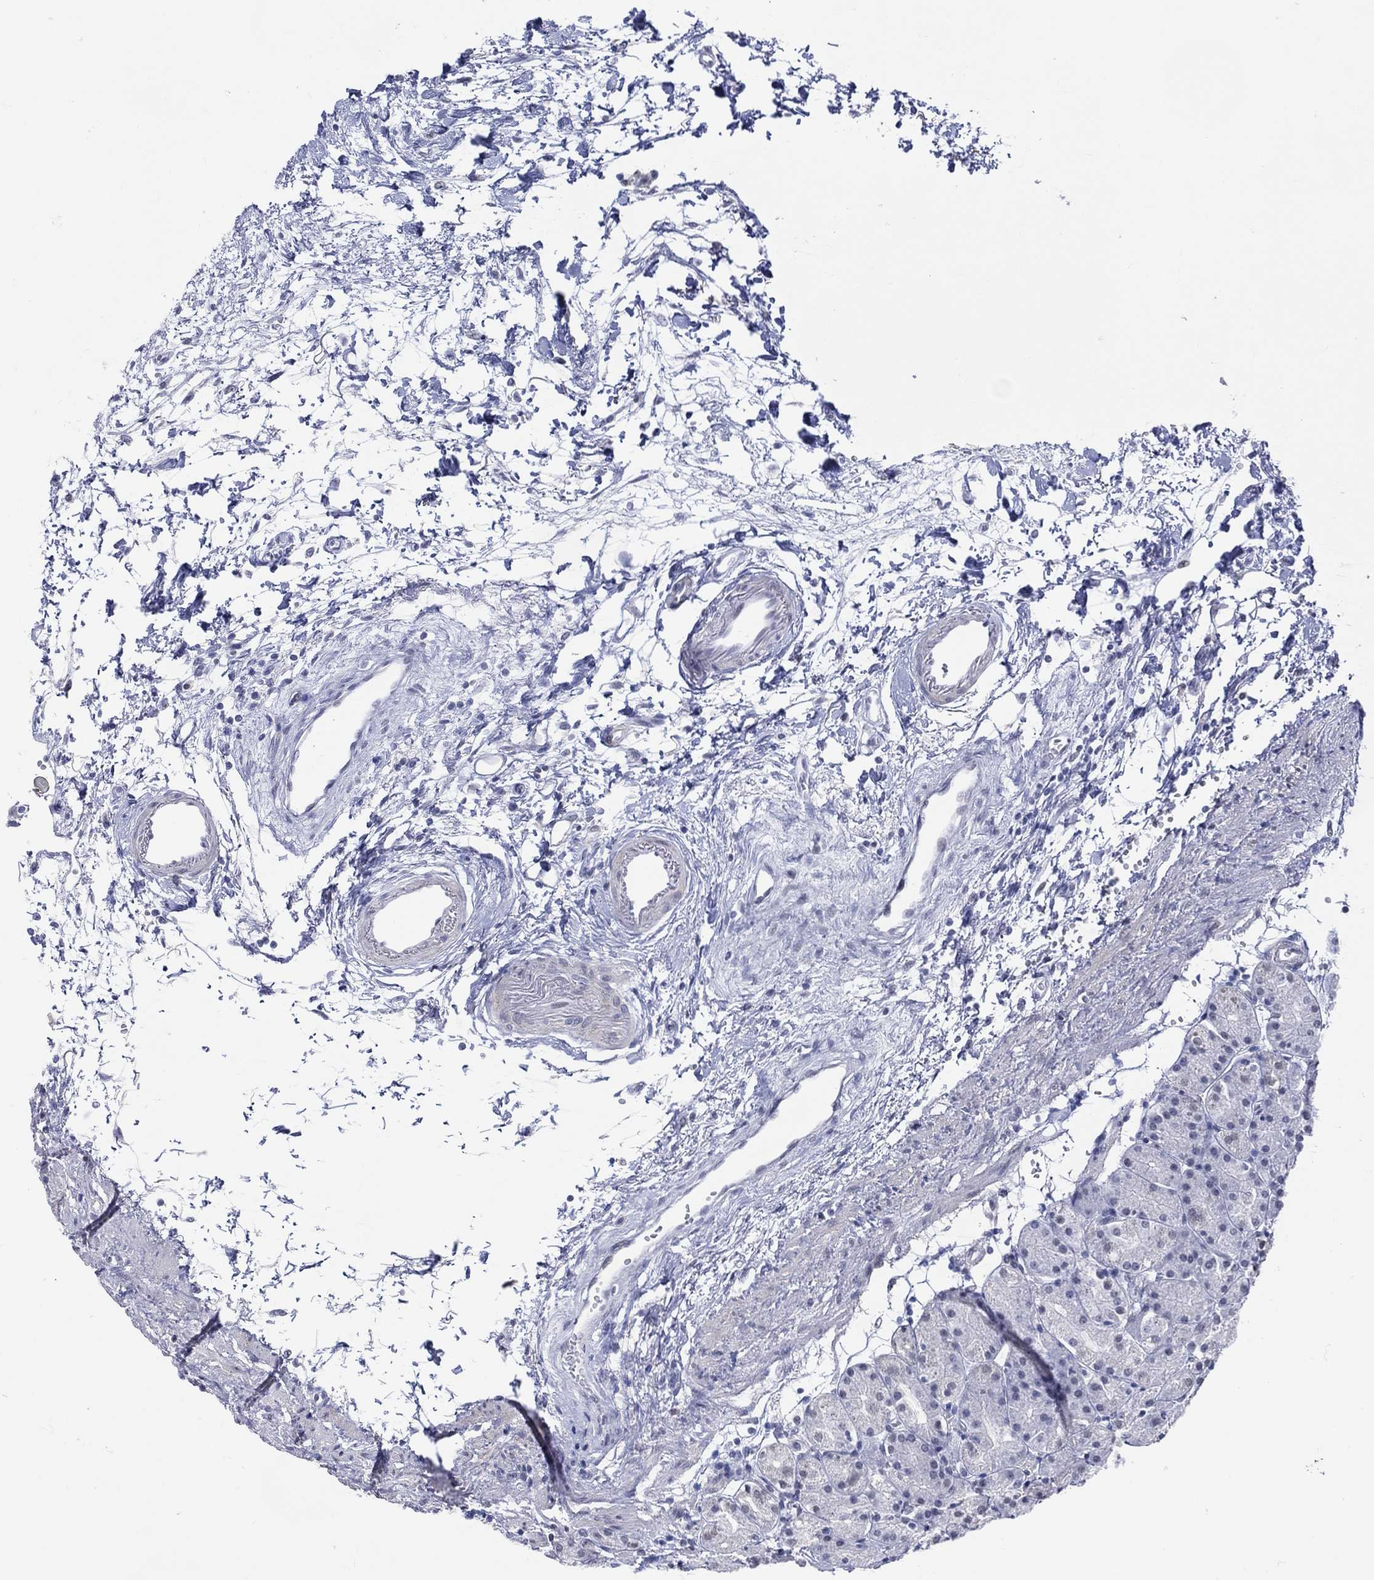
{"staining": {"intensity": "weak", "quantity": "<25%", "location": "cytoplasmic/membranous"}, "tissue": "stomach", "cell_type": "Glandular cells", "image_type": "normal", "snomed": [{"axis": "morphology", "description": "Normal tissue, NOS"}, {"axis": "morphology", "description": "Adenocarcinoma, NOS"}, {"axis": "topography", "description": "Stomach"}], "caption": "An image of stomach stained for a protein demonstrates no brown staining in glandular cells.", "gene": "CFAP58", "patient": {"sex": "female", "age": 81}}